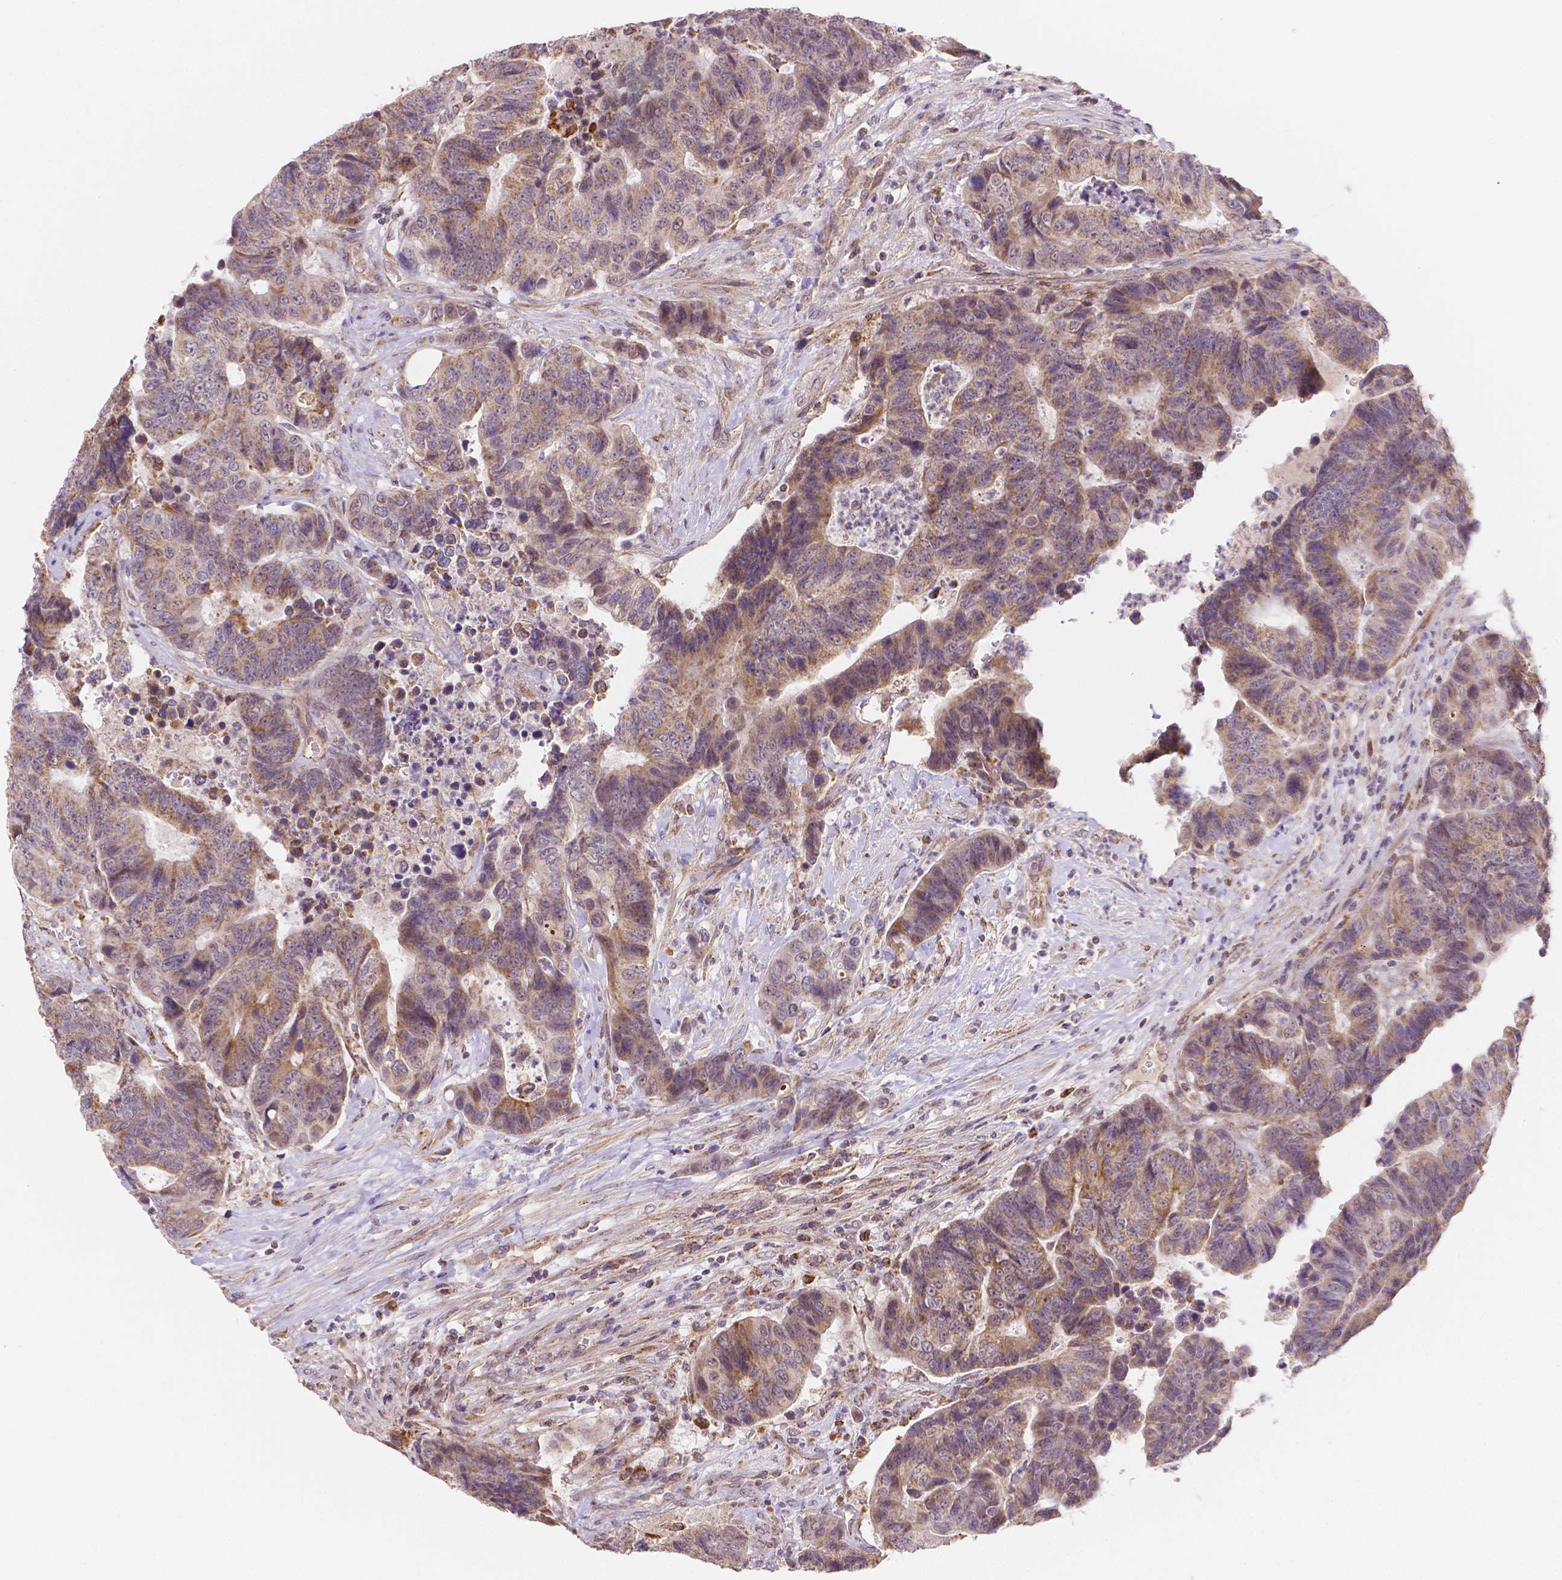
{"staining": {"intensity": "weak", "quantity": ">75%", "location": "cytoplasmic/membranous"}, "tissue": "colorectal cancer", "cell_type": "Tumor cells", "image_type": "cancer", "snomed": [{"axis": "morphology", "description": "Adenocarcinoma, NOS"}, {"axis": "topography", "description": "Colon"}], "caption": "Immunohistochemistry (IHC) photomicrograph of neoplastic tissue: adenocarcinoma (colorectal) stained using immunohistochemistry (IHC) demonstrates low levels of weak protein expression localized specifically in the cytoplasmic/membranous of tumor cells, appearing as a cytoplasmic/membranous brown color.", "gene": "CYYR1", "patient": {"sex": "female", "age": 48}}